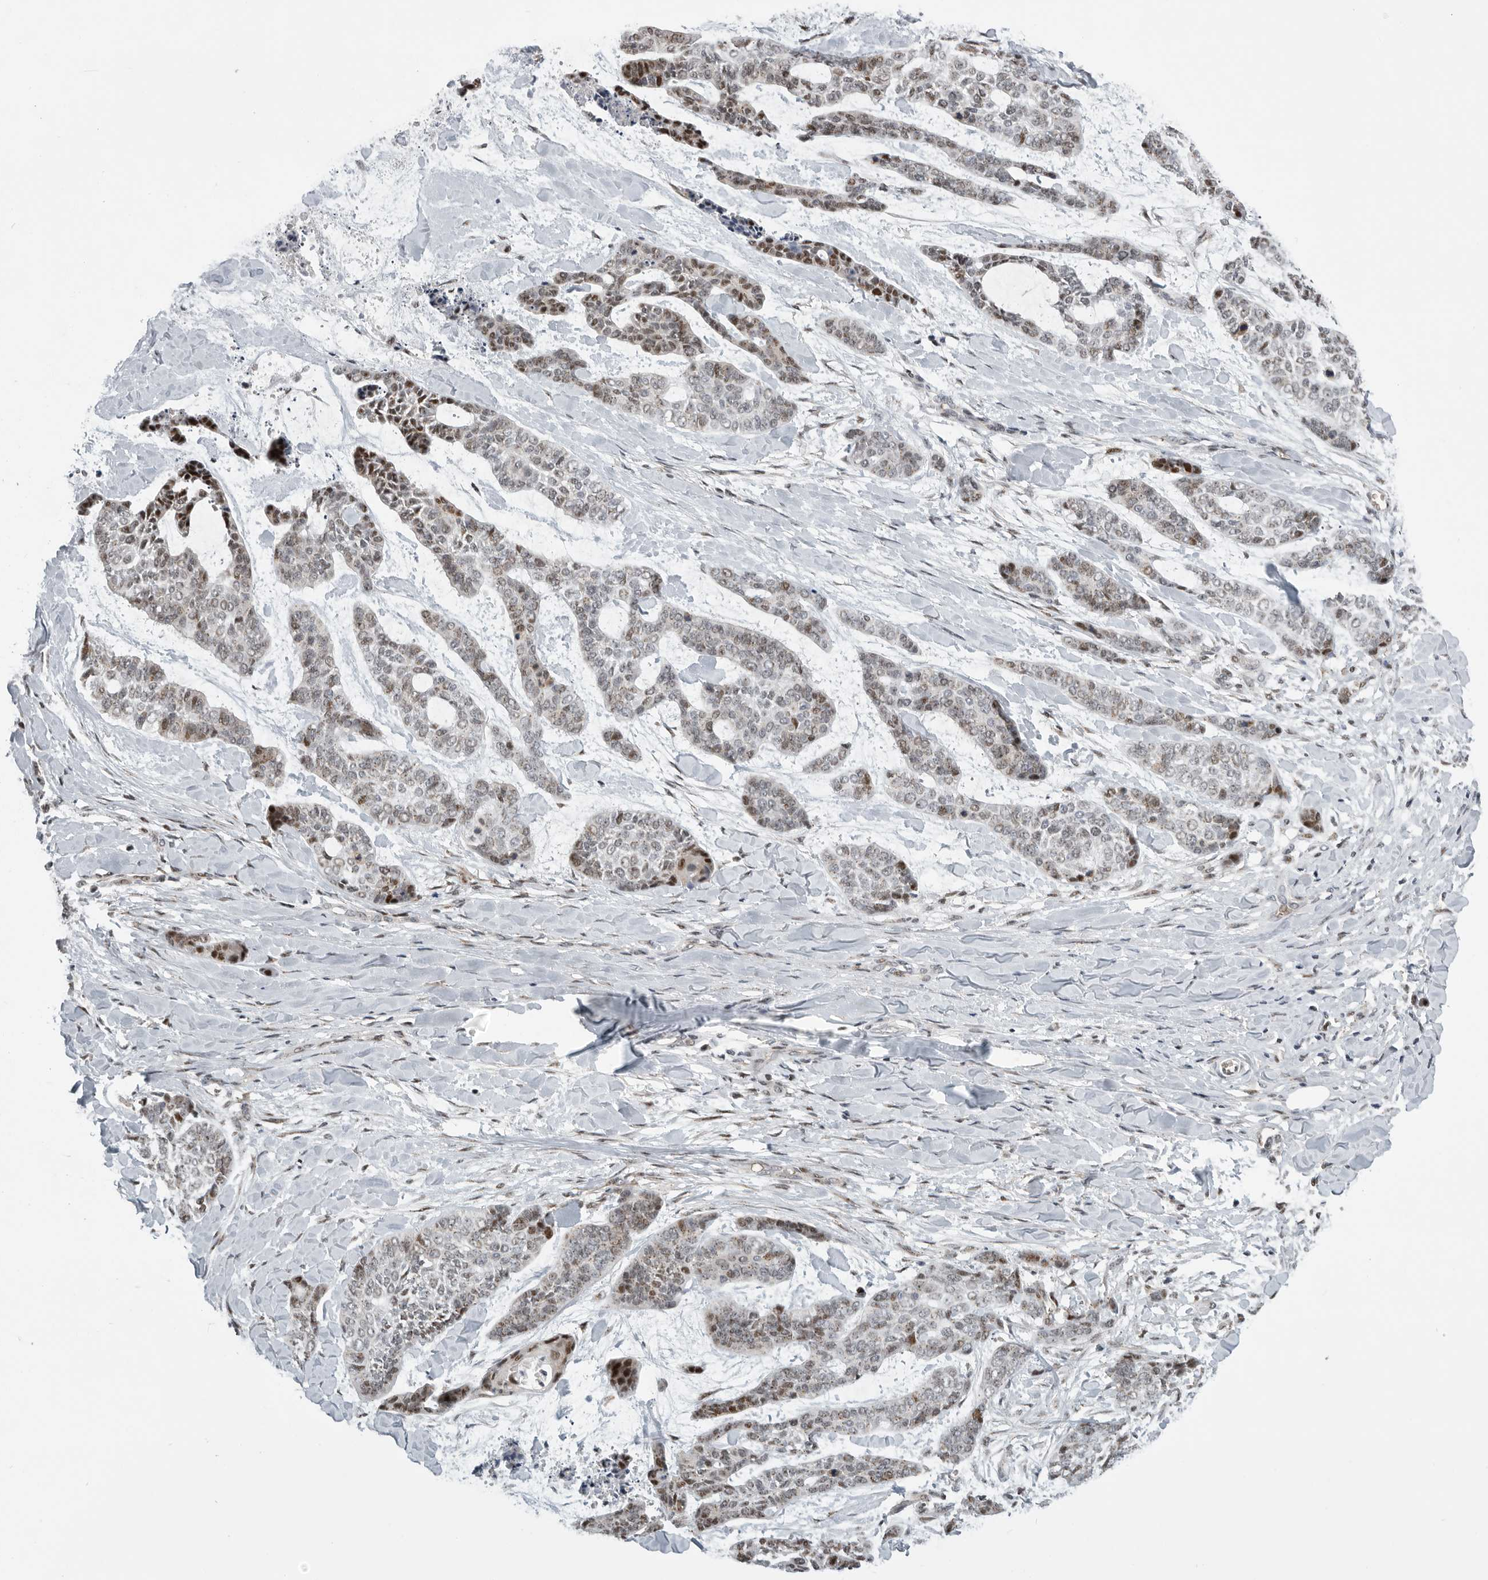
{"staining": {"intensity": "moderate", "quantity": "25%-75%", "location": "nuclear"}, "tissue": "skin cancer", "cell_type": "Tumor cells", "image_type": "cancer", "snomed": [{"axis": "morphology", "description": "Basal cell carcinoma"}, {"axis": "topography", "description": "Skin"}], "caption": "A high-resolution micrograph shows IHC staining of skin cancer, which displays moderate nuclear staining in about 25%-75% of tumor cells.", "gene": "PCMTD1", "patient": {"sex": "female", "age": 64}}